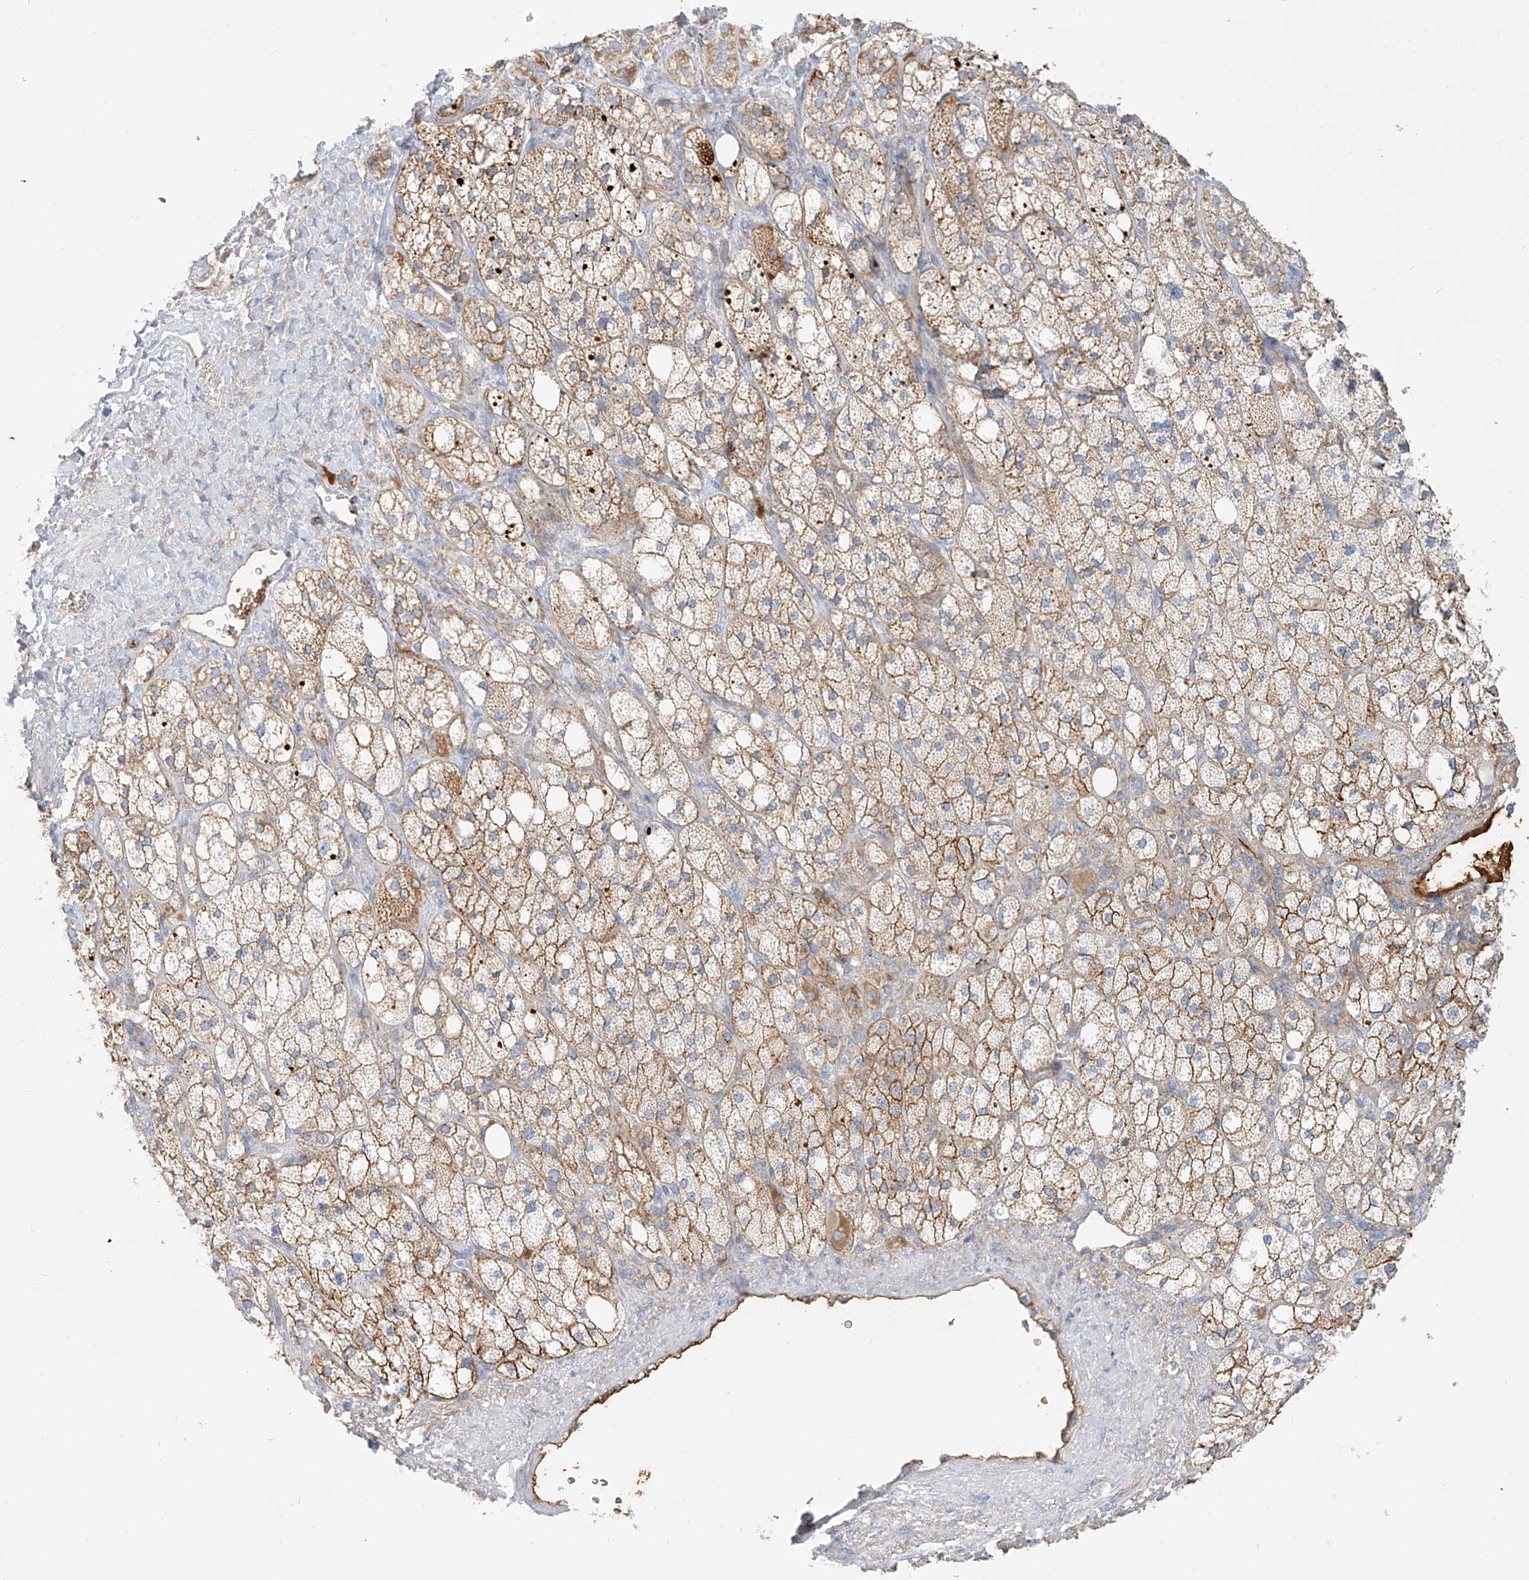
{"staining": {"intensity": "moderate", "quantity": "25%-75%", "location": "cytoplasmic/membranous"}, "tissue": "adrenal gland", "cell_type": "Glandular cells", "image_type": "normal", "snomed": [{"axis": "morphology", "description": "Normal tissue, NOS"}, {"axis": "topography", "description": "Adrenal gland"}], "caption": "Moderate cytoplasmic/membranous expression for a protein is seen in approximately 25%-75% of glandular cells of normal adrenal gland using IHC.", "gene": "OCSTAMP", "patient": {"sex": "male", "age": 61}}